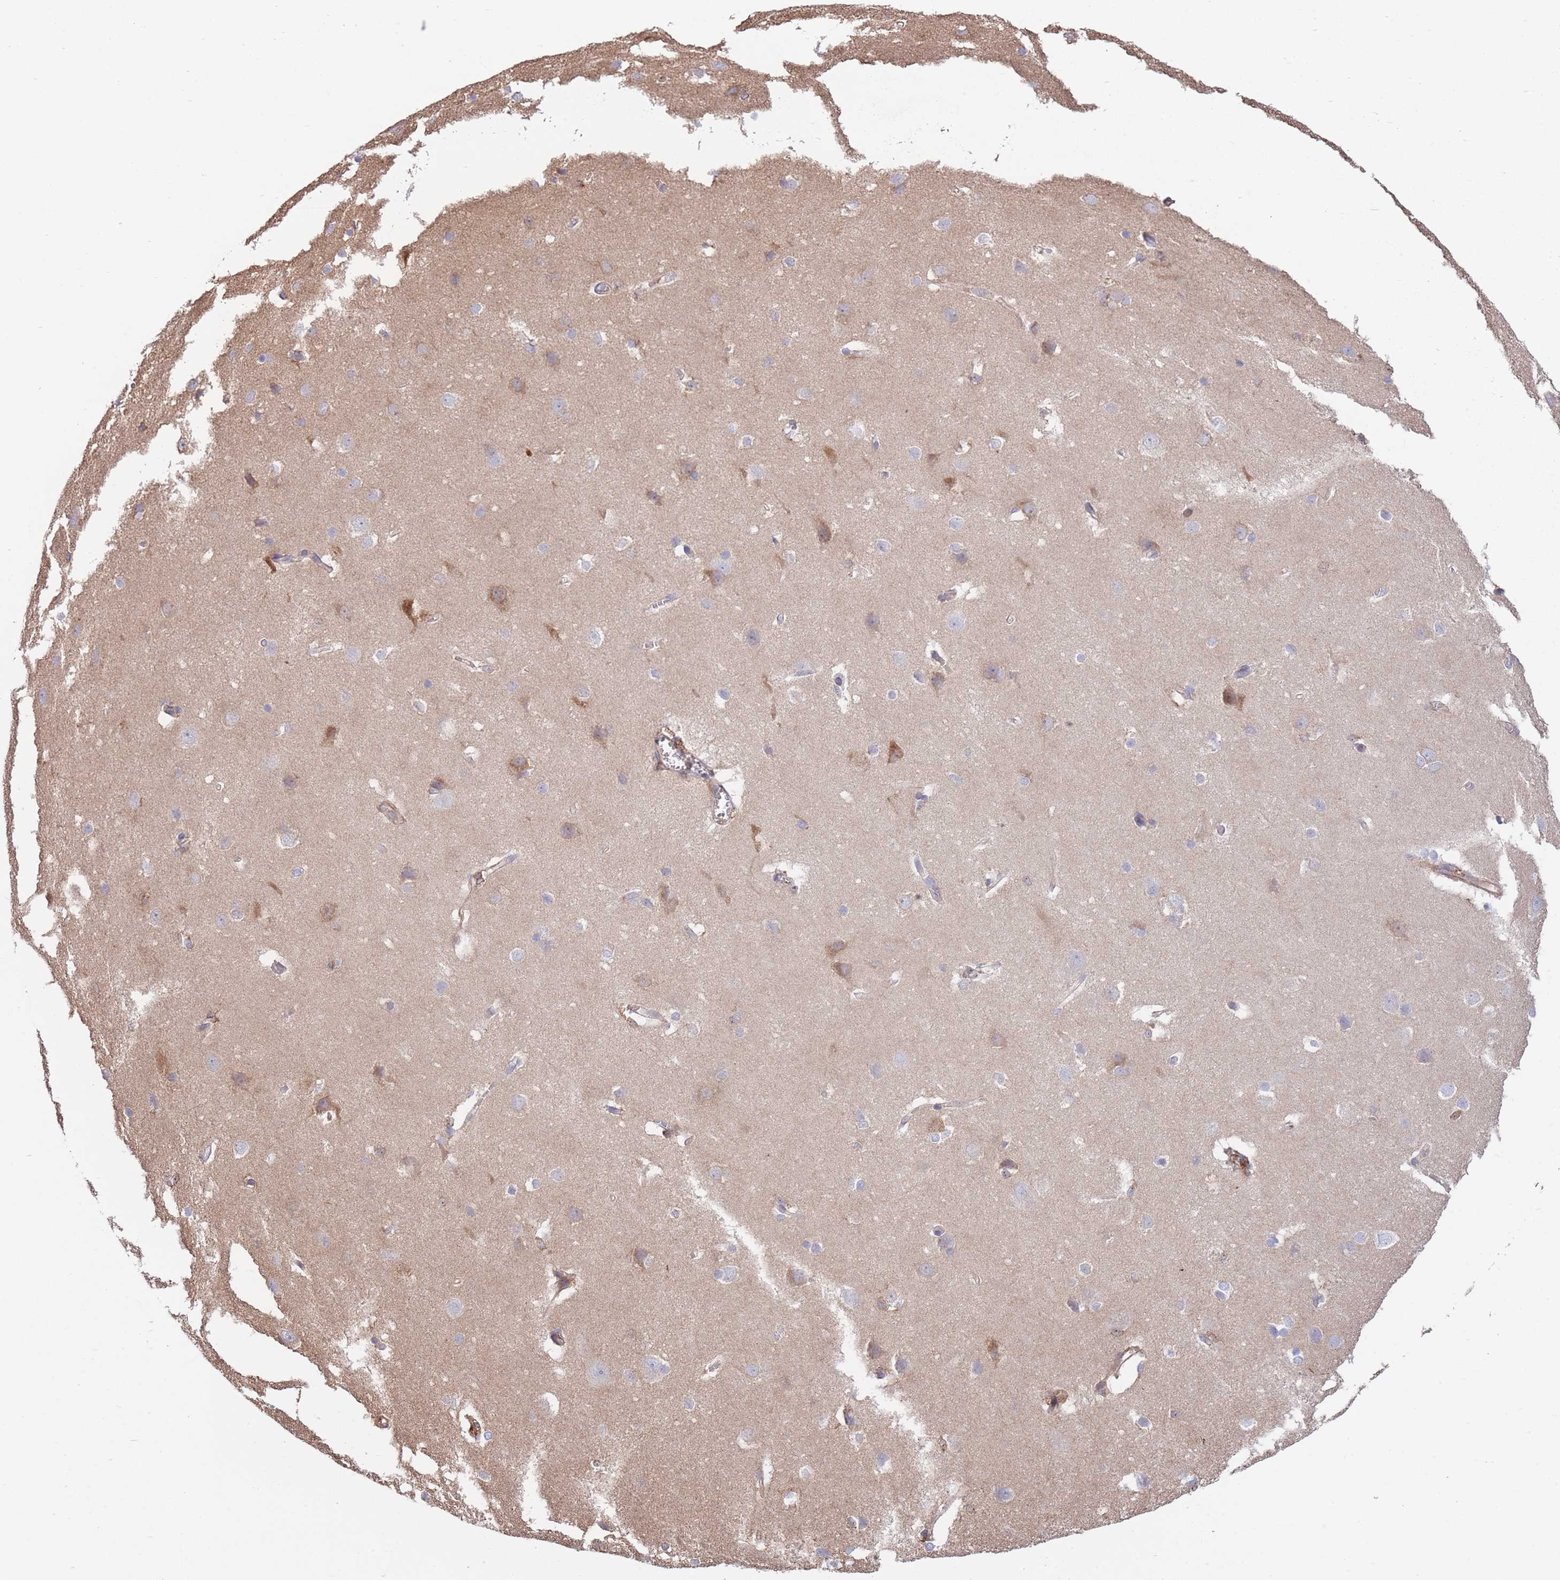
{"staining": {"intensity": "moderate", "quantity": ">75%", "location": "cytoplasmic/membranous"}, "tissue": "cerebral cortex", "cell_type": "Endothelial cells", "image_type": "normal", "snomed": [{"axis": "morphology", "description": "Normal tissue, NOS"}, {"axis": "topography", "description": "Cerebral cortex"}], "caption": "Immunohistochemical staining of unremarkable cerebral cortex shows medium levels of moderate cytoplasmic/membranous staining in about >75% of endothelial cells.", "gene": "LRRN4CL", "patient": {"sex": "male", "age": 37}}